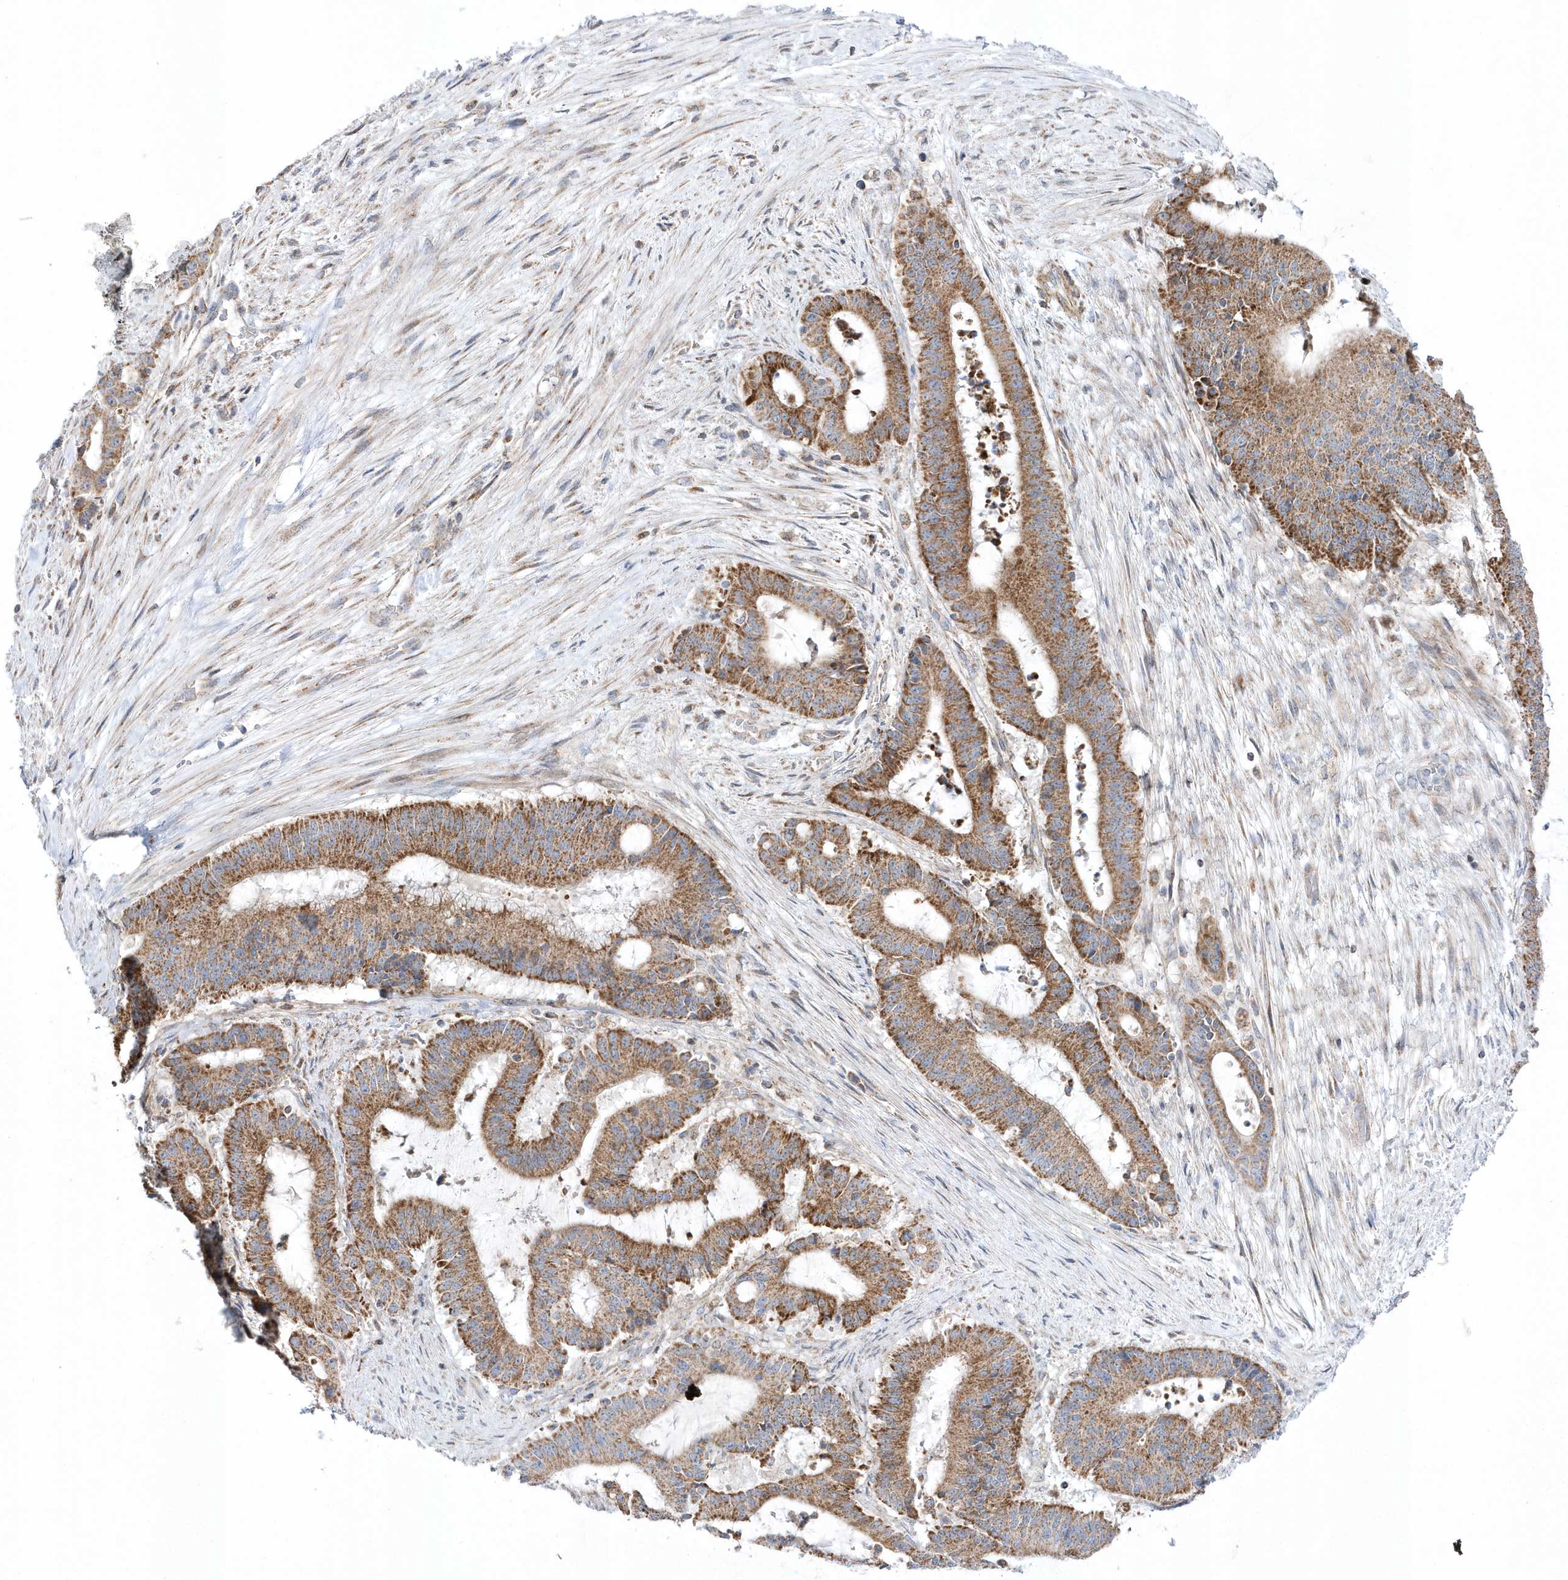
{"staining": {"intensity": "moderate", "quantity": ">75%", "location": "cytoplasmic/membranous"}, "tissue": "liver cancer", "cell_type": "Tumor cells", "image_type": "cancer", "snomed": [{"axis": "morphology", "description": "Normal tissue, NOS"}, {"axis": "morphology", "description": "Cholangiocarcinoma"}, {"axis": "topography", "description": "Liver"}, {"axis": "topography", "description": "Peripheral nerve tissue"}], "caption": "This is a histology image of IHC staining of cholangiocarcinoma (liver), which shows moderate staining in the cytoplasmic/membranous of tumor cells.", "gene": "OPA1", "patient": {"sex": "female", "age": 73}}